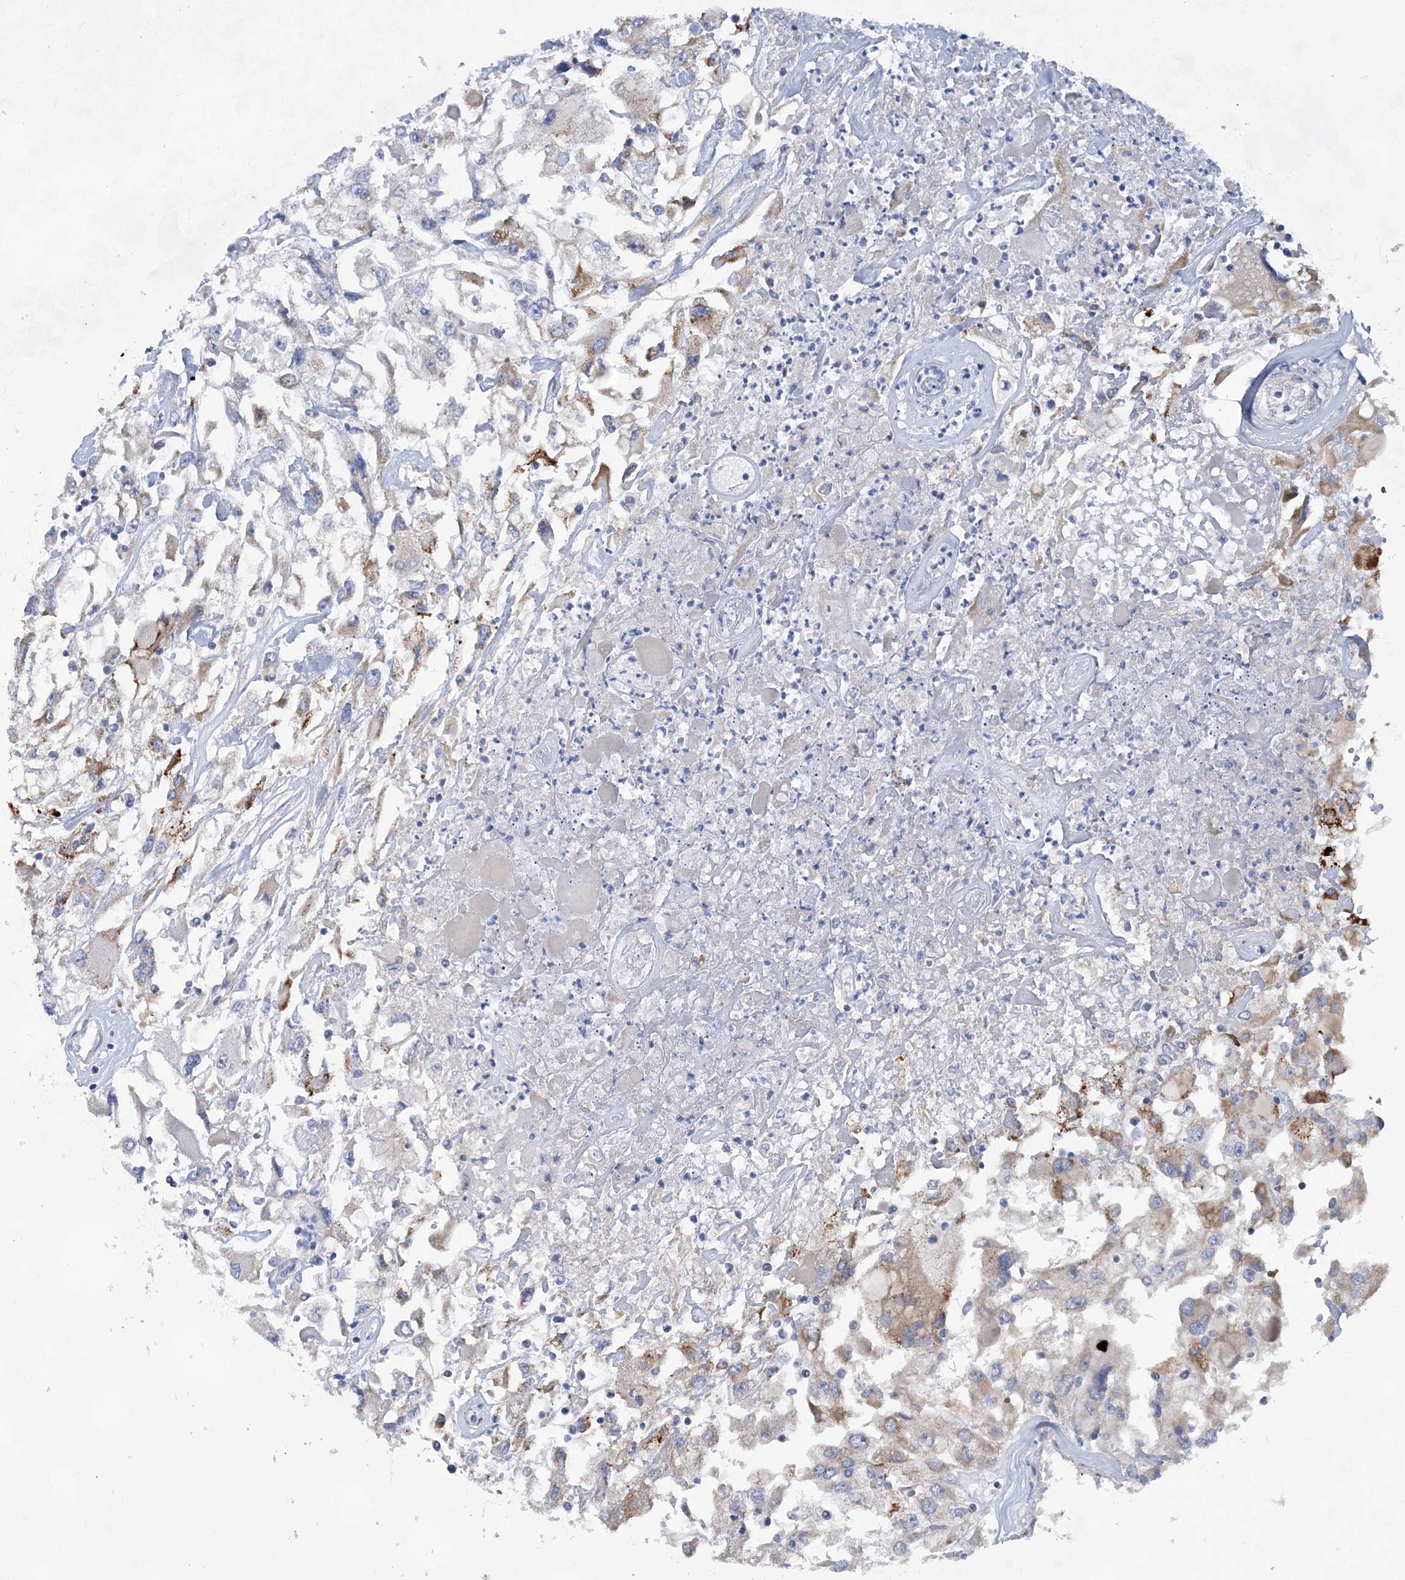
{"staining": {"intensity": "moderate", "quantity": "<25%", "location": "cytoplasmic/membranous"}, "tissue": "renal cancer", "cell_type": "Tumor cells", "image_type": "cancer", "snomed": [{"axis": "morphology", "description": "Adenocarcinoma, NOS"}, {"axis": "topography", "description": "Kidney"}], "caption": "Human renal cancer stained for a protein (brown) reveals moderate cytoplasmic/membranous positive staining in about <25% of tumor cells.", "gene": "TRAPPC13", "patient": {"sex": "female", "age": 52}}